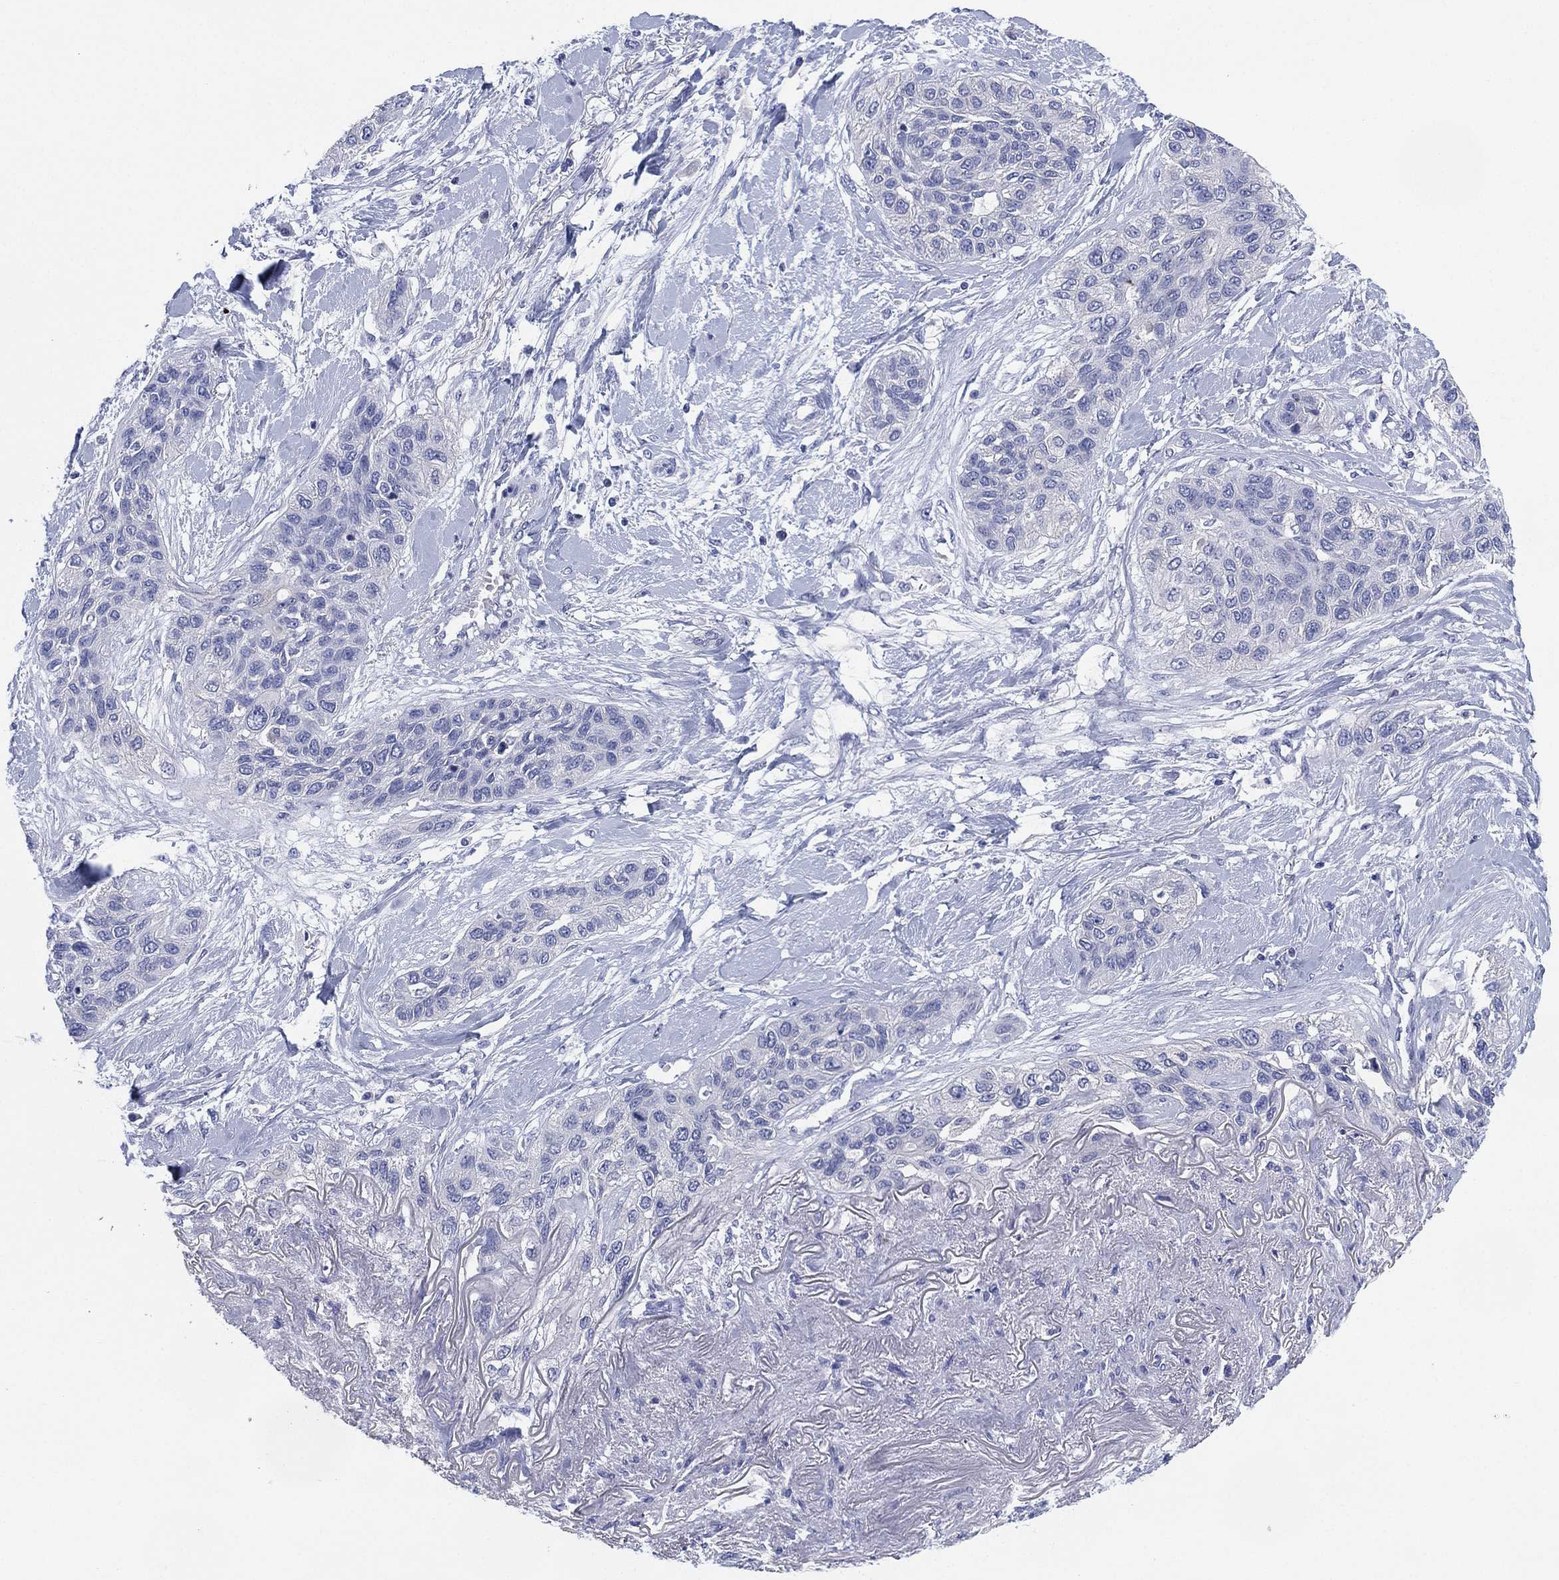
{"staining": {"intensity": "negative", "quantity": "none", "location": "none"}, "tissue": "lung cancer", "cell_type": "Tumor cells", "image_type": "cancer", "snomed": [{"axis": "morphology", "description": "Squamous cell carcinoma, NOS"}, {"axis": "topography", "description": "Lung"}], "caption": "An immunohistochemistry histopathology image of squamous cell carcinoma (lung) is shown. There is no staining in tumor cells of squamous cell carcinoma (lung). (DAB (3,3'-diaminobenzidine) immunohistochemistry, high magnification).", "gene": "CHRNA3", "patient": {"sex": "female", "age": 70}}